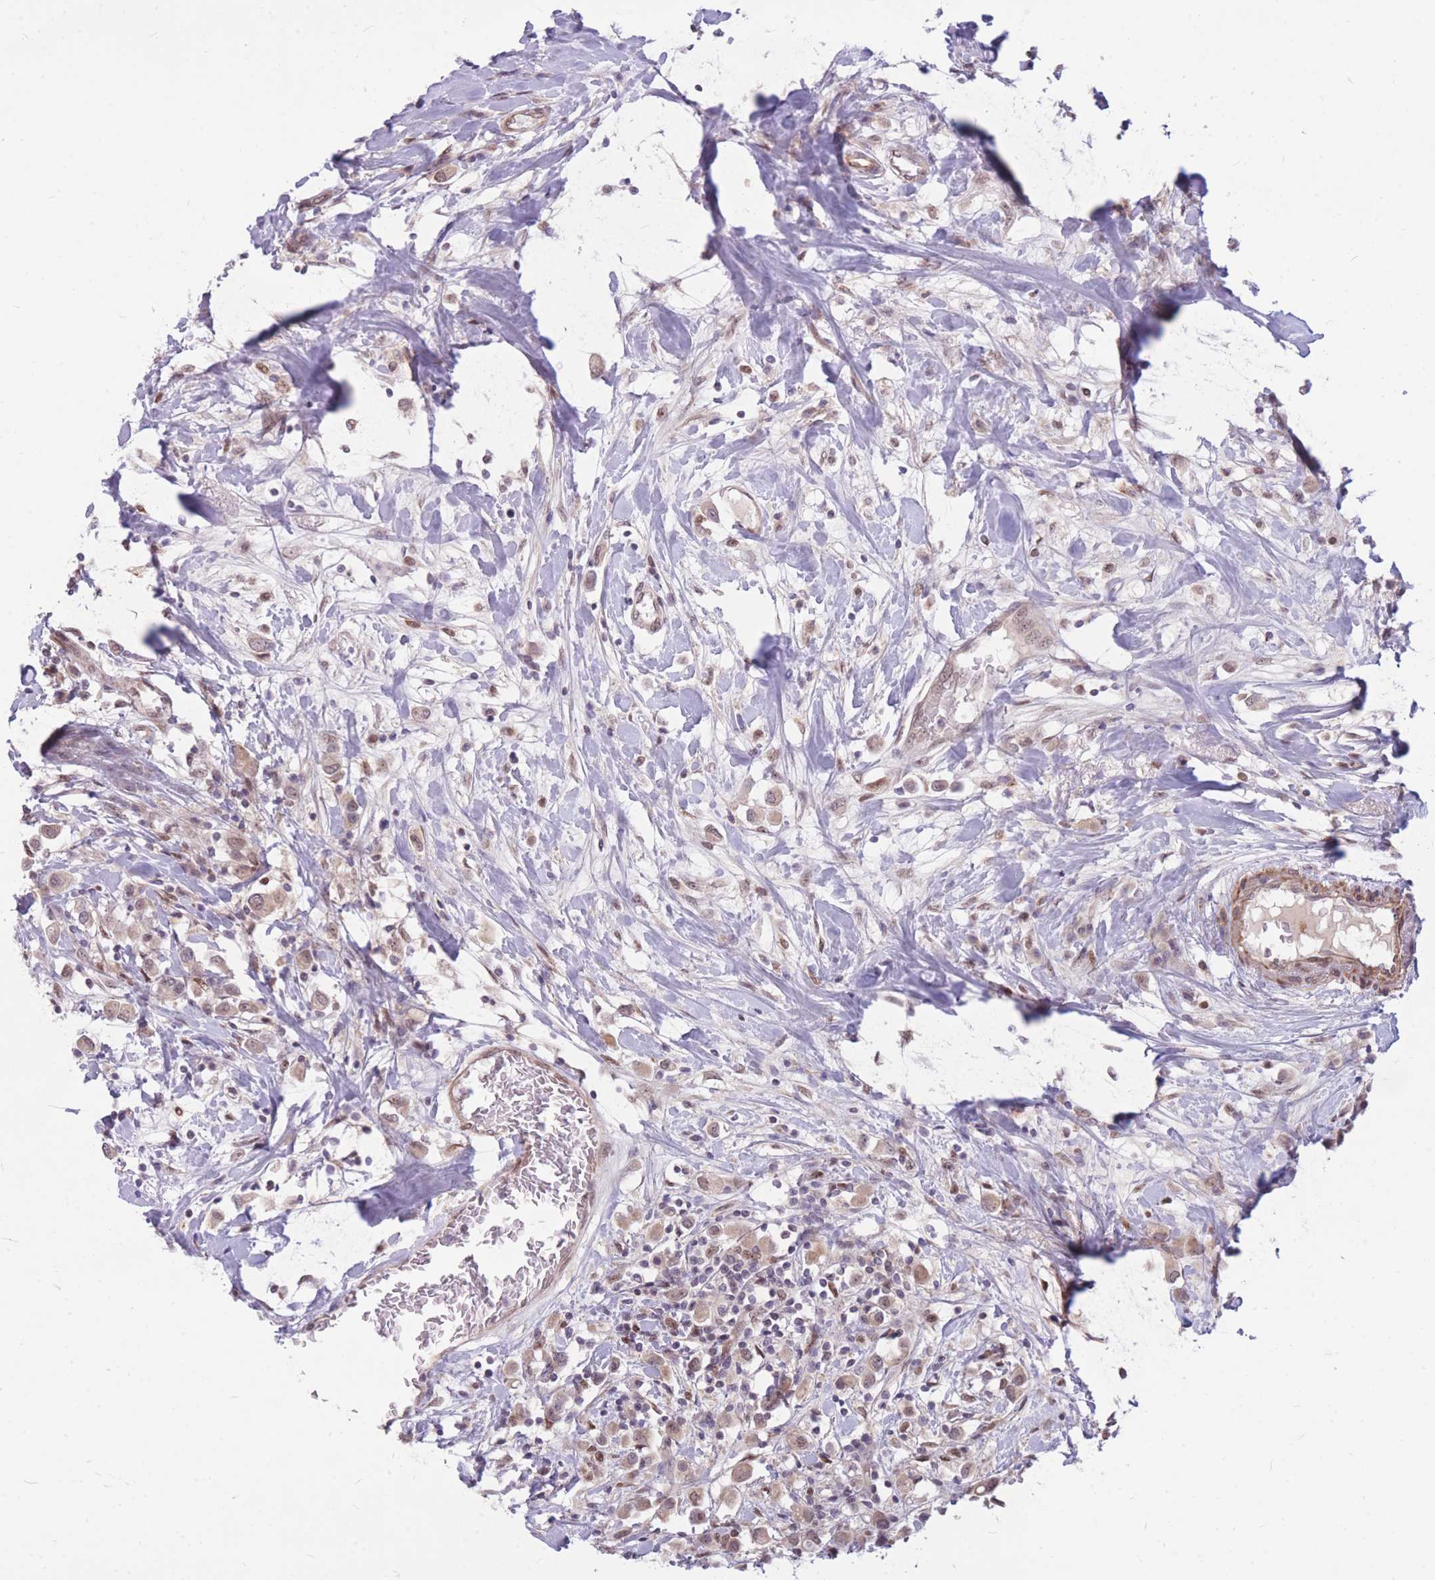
{"staining": {"intensity": "weak", "quantity": ">75%", "location": "cytoplasmic/membranous,nuclear"}, "tissue": "breast cancer", "cell_type": "Tumor cells", "image_type": "cancer", "snomed": [{"axis": "morphology", "description": "Duct carcinoma"}, {"axis": "topography", "description": "Breast"}], "caption": "DAB immunohistochemical staining of human breast infiltrating ductal carcinoma reveals weak cytoplasmic/membranous and nuclear protein positivity in about >75% of tumor cells. (Brightfield microscopy of DAB IHC at high magnification).", "gene": "ERCC2", "patient": {"sex": "female", "age": 61}}